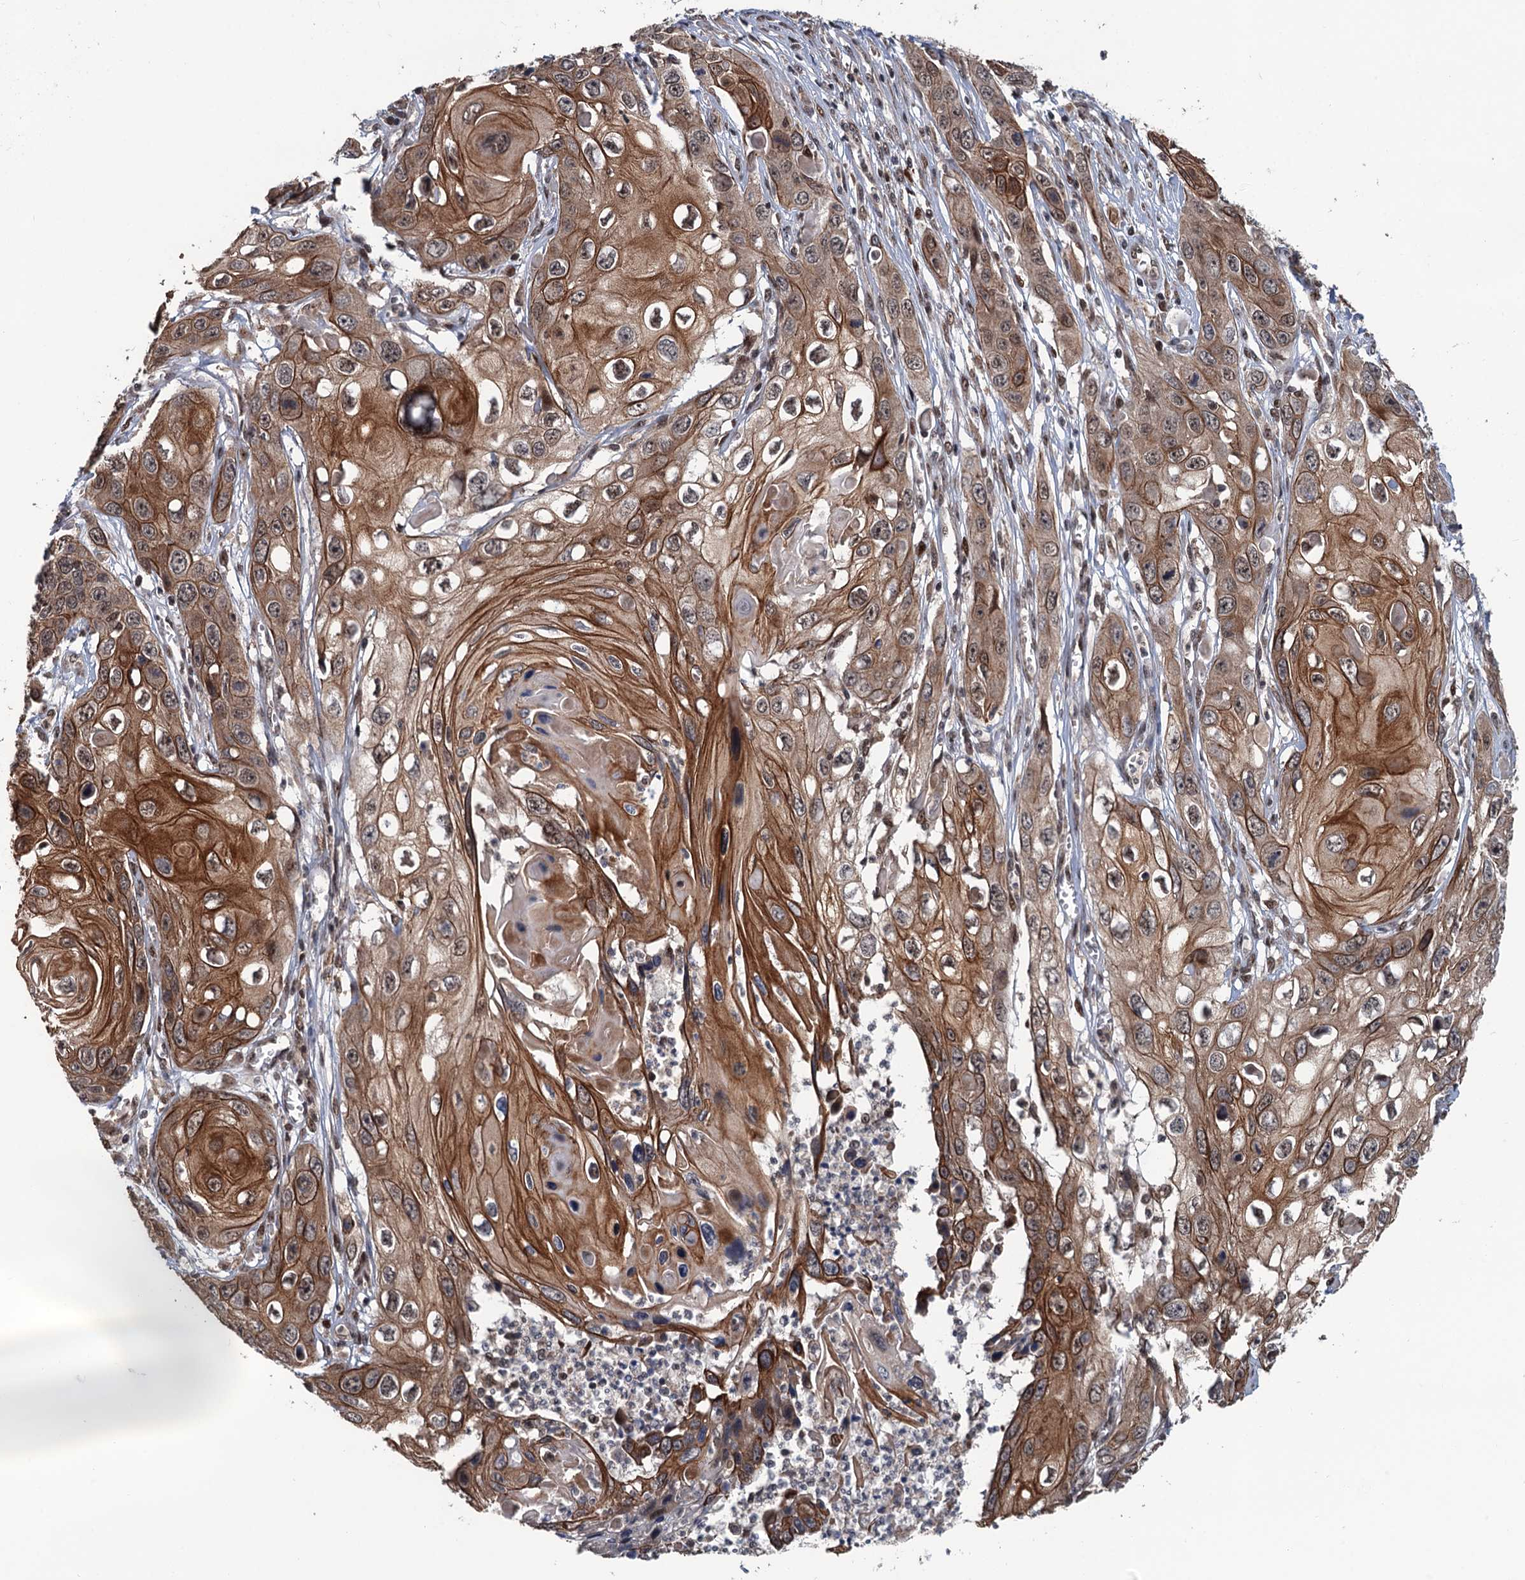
{"staining": {"intensity": "strong", "quantity": ">75%", "location": "cytoplasmic/membranous,nuclear"}, "tissue": "skin cancer", "cell_type": "Tumor cells", "image_type": "cancer", "snomed": [{"axis": "morphology", "description": "Squamous cell carcinoma, NOS"}, {"axis": "topography", "description": "Skin"}], "caption": "A high amount of strong cytoplasmic/membranous and nuclear expression is appreciated in approximately >75% of tumor cells in skin cancer tissue.", "gene": "RASSF4", "patient": {"sex": "male", "age": 55}}